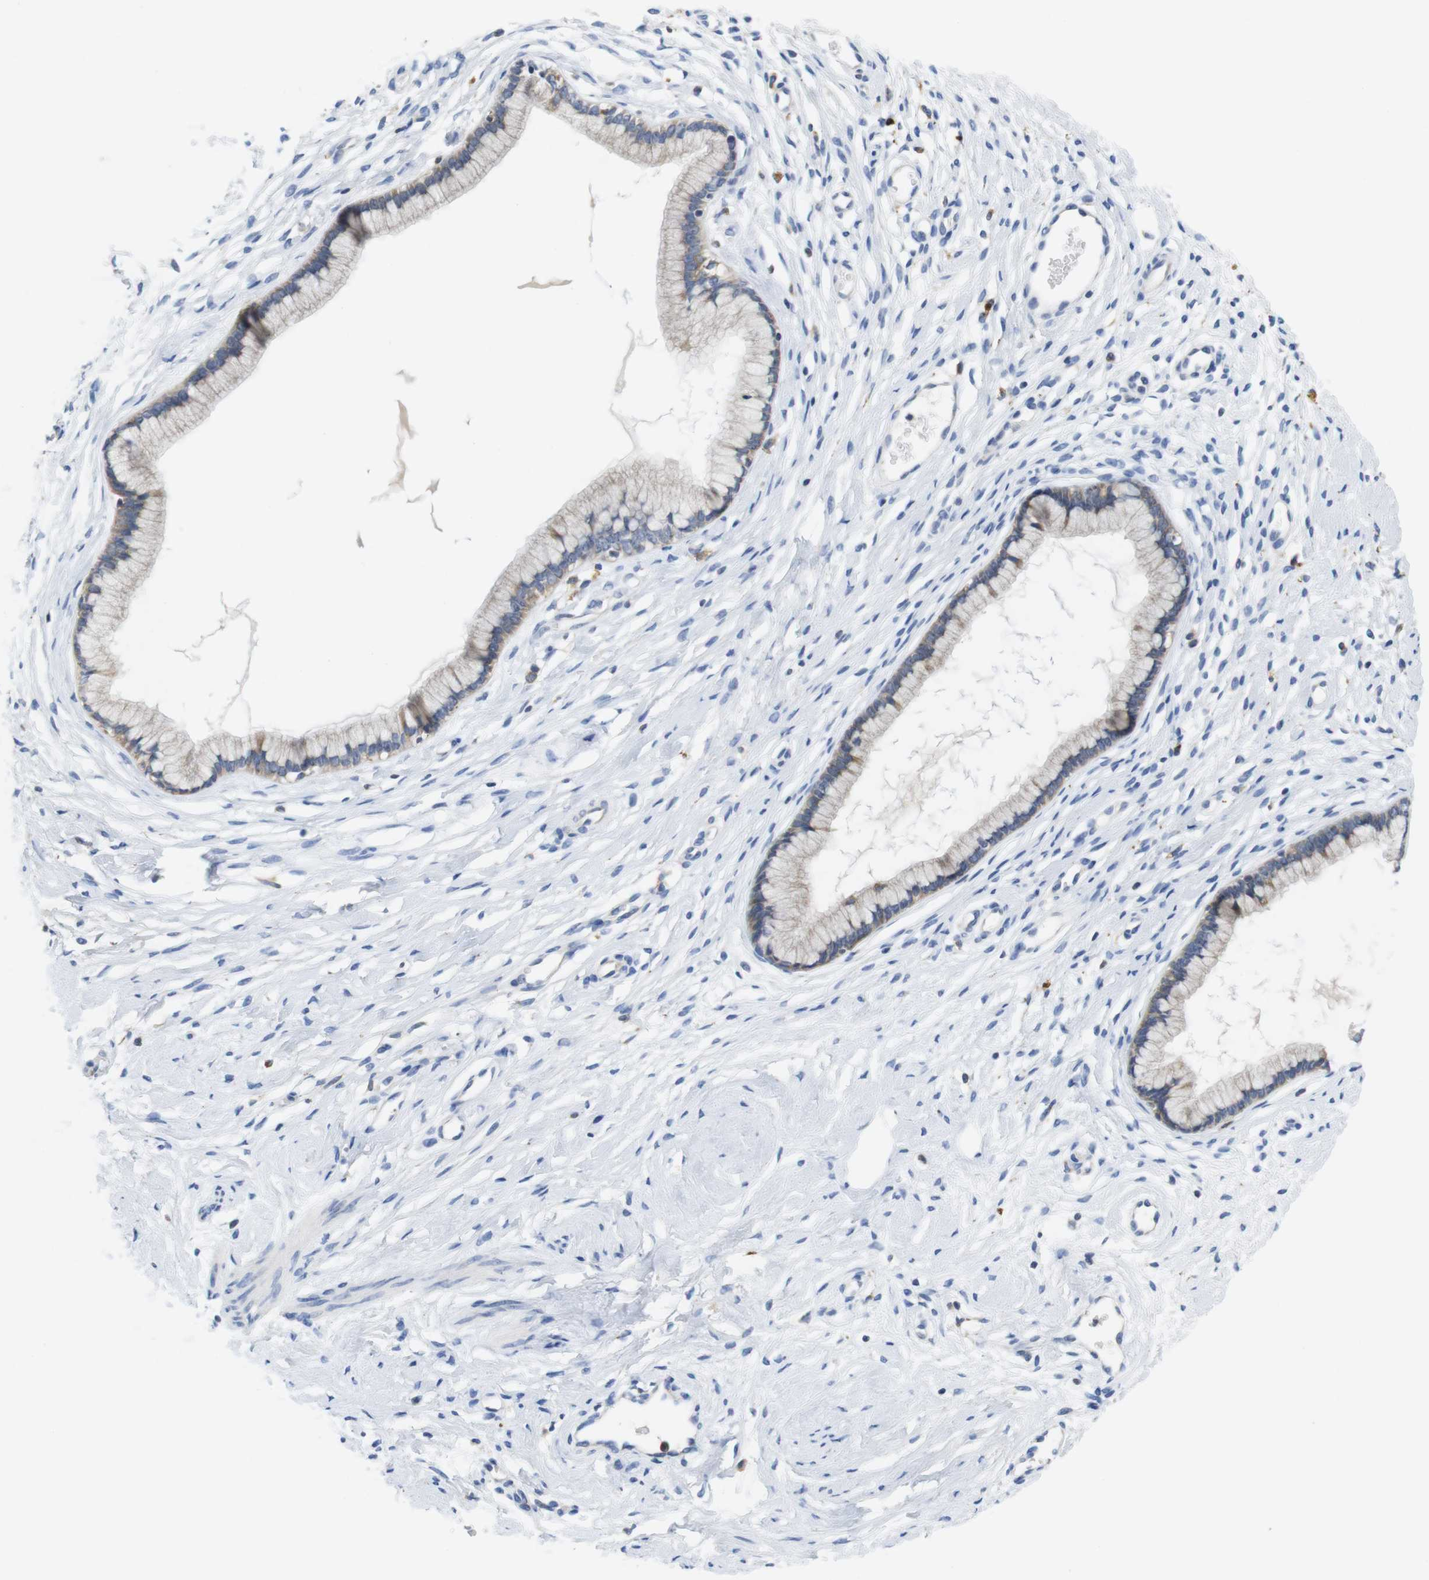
{"staining": {"intensity": "negative", "quantity": "none", "location": "none"}, "tissue": "cervix", "cell_type": "Glandular cells", "image_type": "normal", "snomed": [{"axis": "morphology", "description": "Normal tissue, NOS"}, {"axis": "topography", "description": "Cervix"}], "caption": "Immunohistochemistry (IHC) of unremarkable human cervix displays no expression in glandular cells. (Brightfield microscopy of DAB IHC at high magnification).", "gene": "CNGA2", "patient": {"sex": "female", "age": 65}}